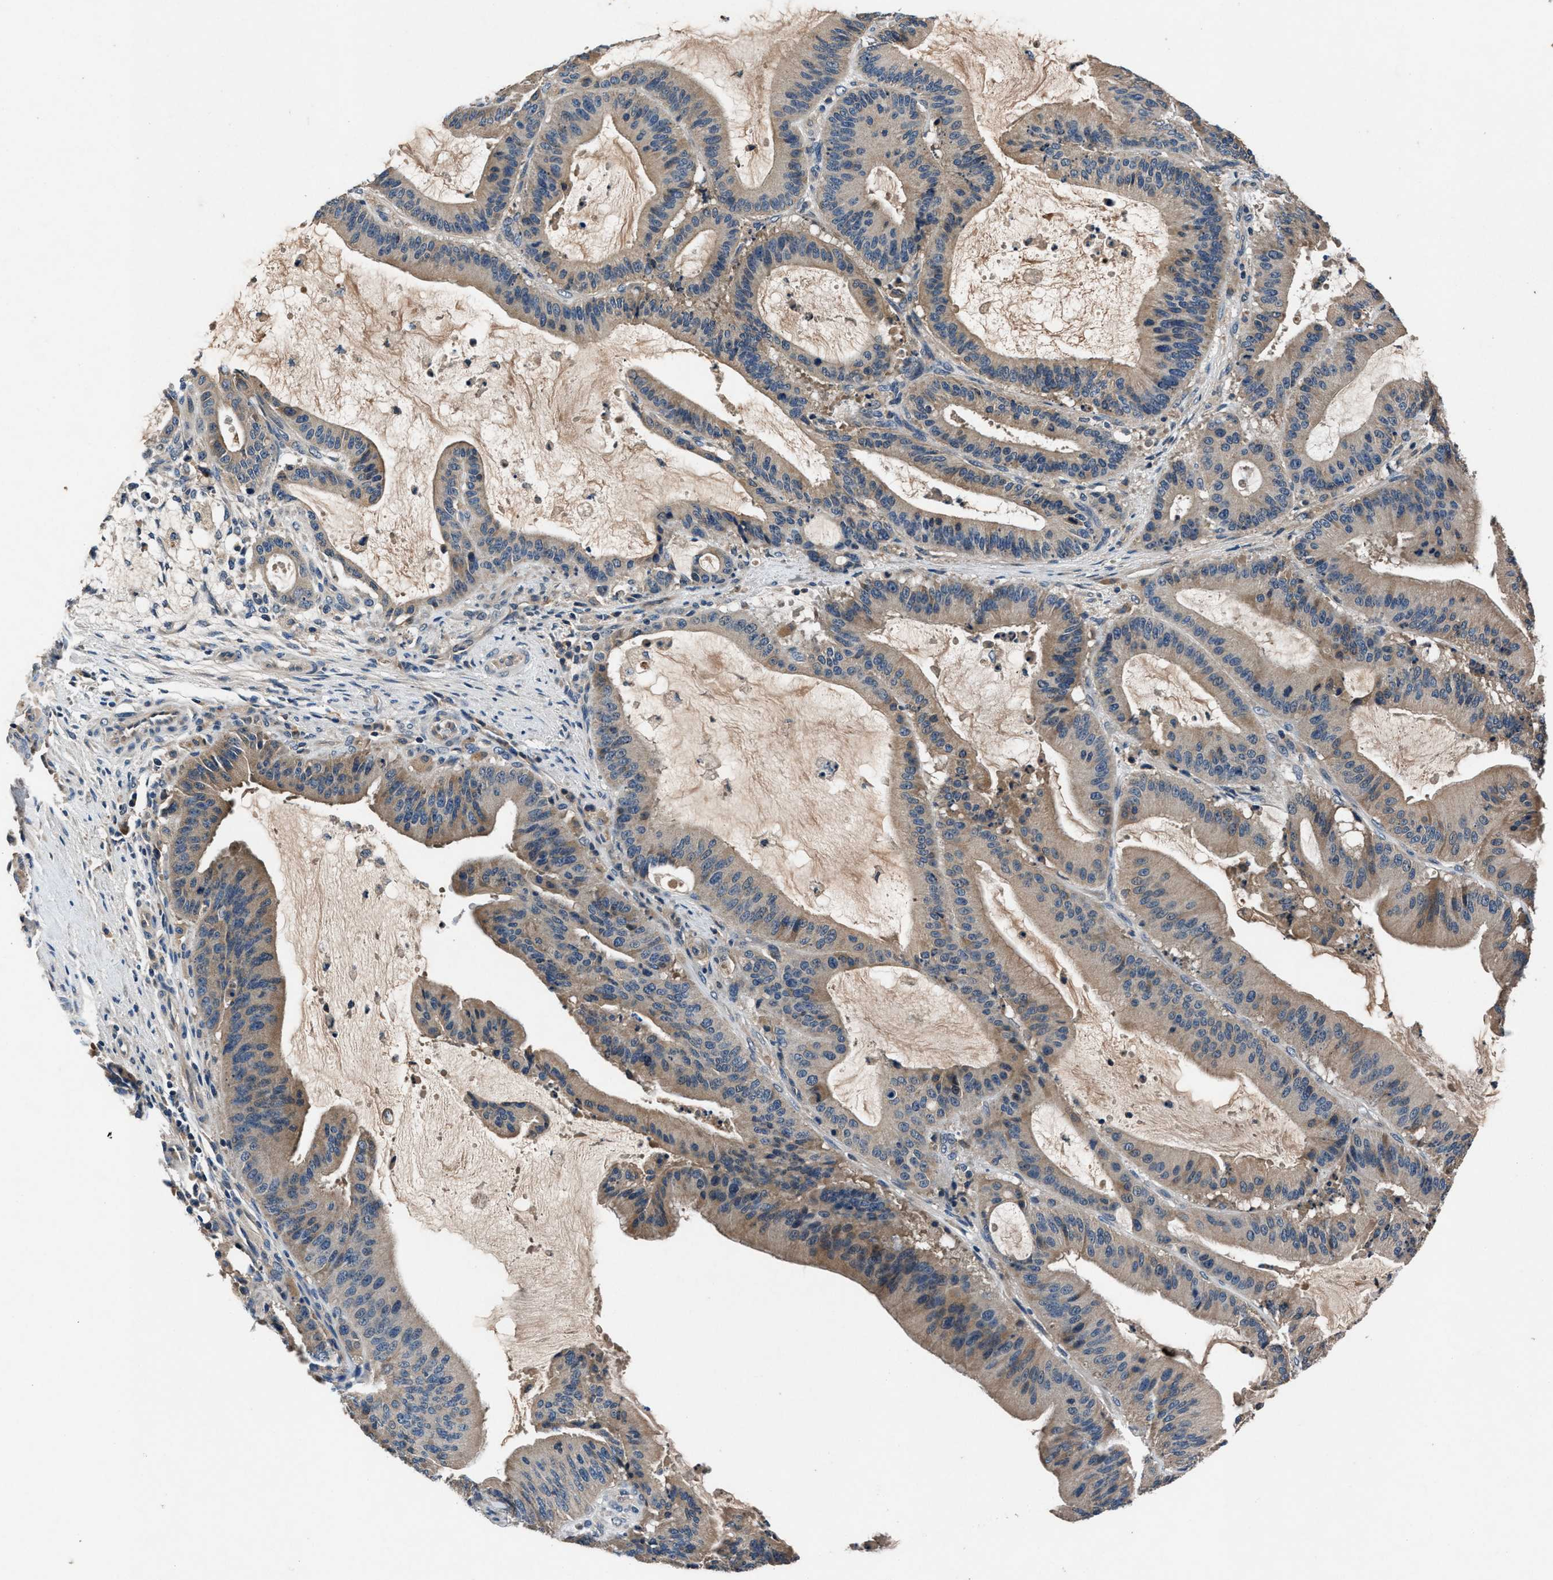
{"staining": {"intensity": "weak", "quantity": "25%-75%", "location": "cytoplasmic/membranous"}, "tissue": "liver cancer", "cell_type": "Tumor cells", "image_type": "cancer", "snomed": [{"axis": "morphology", "description": "Normal tissue, NOS"}, {"axis": "morphology", "description": "Cholangiocarcinoma"}, {"axis": "topography", "description": "Liver"}, {"axis": "topography", "description": "Peripheral nerve tissue"}], "caption": "Human cholangiocarcinoma (liver) stained with a brown dye reveals weak cytoplasmic/membranous positive expression in about 25%-75% of tumor cells.", "gene": "PRXL2C", "patient": {"sex": "female", "age": 73}}